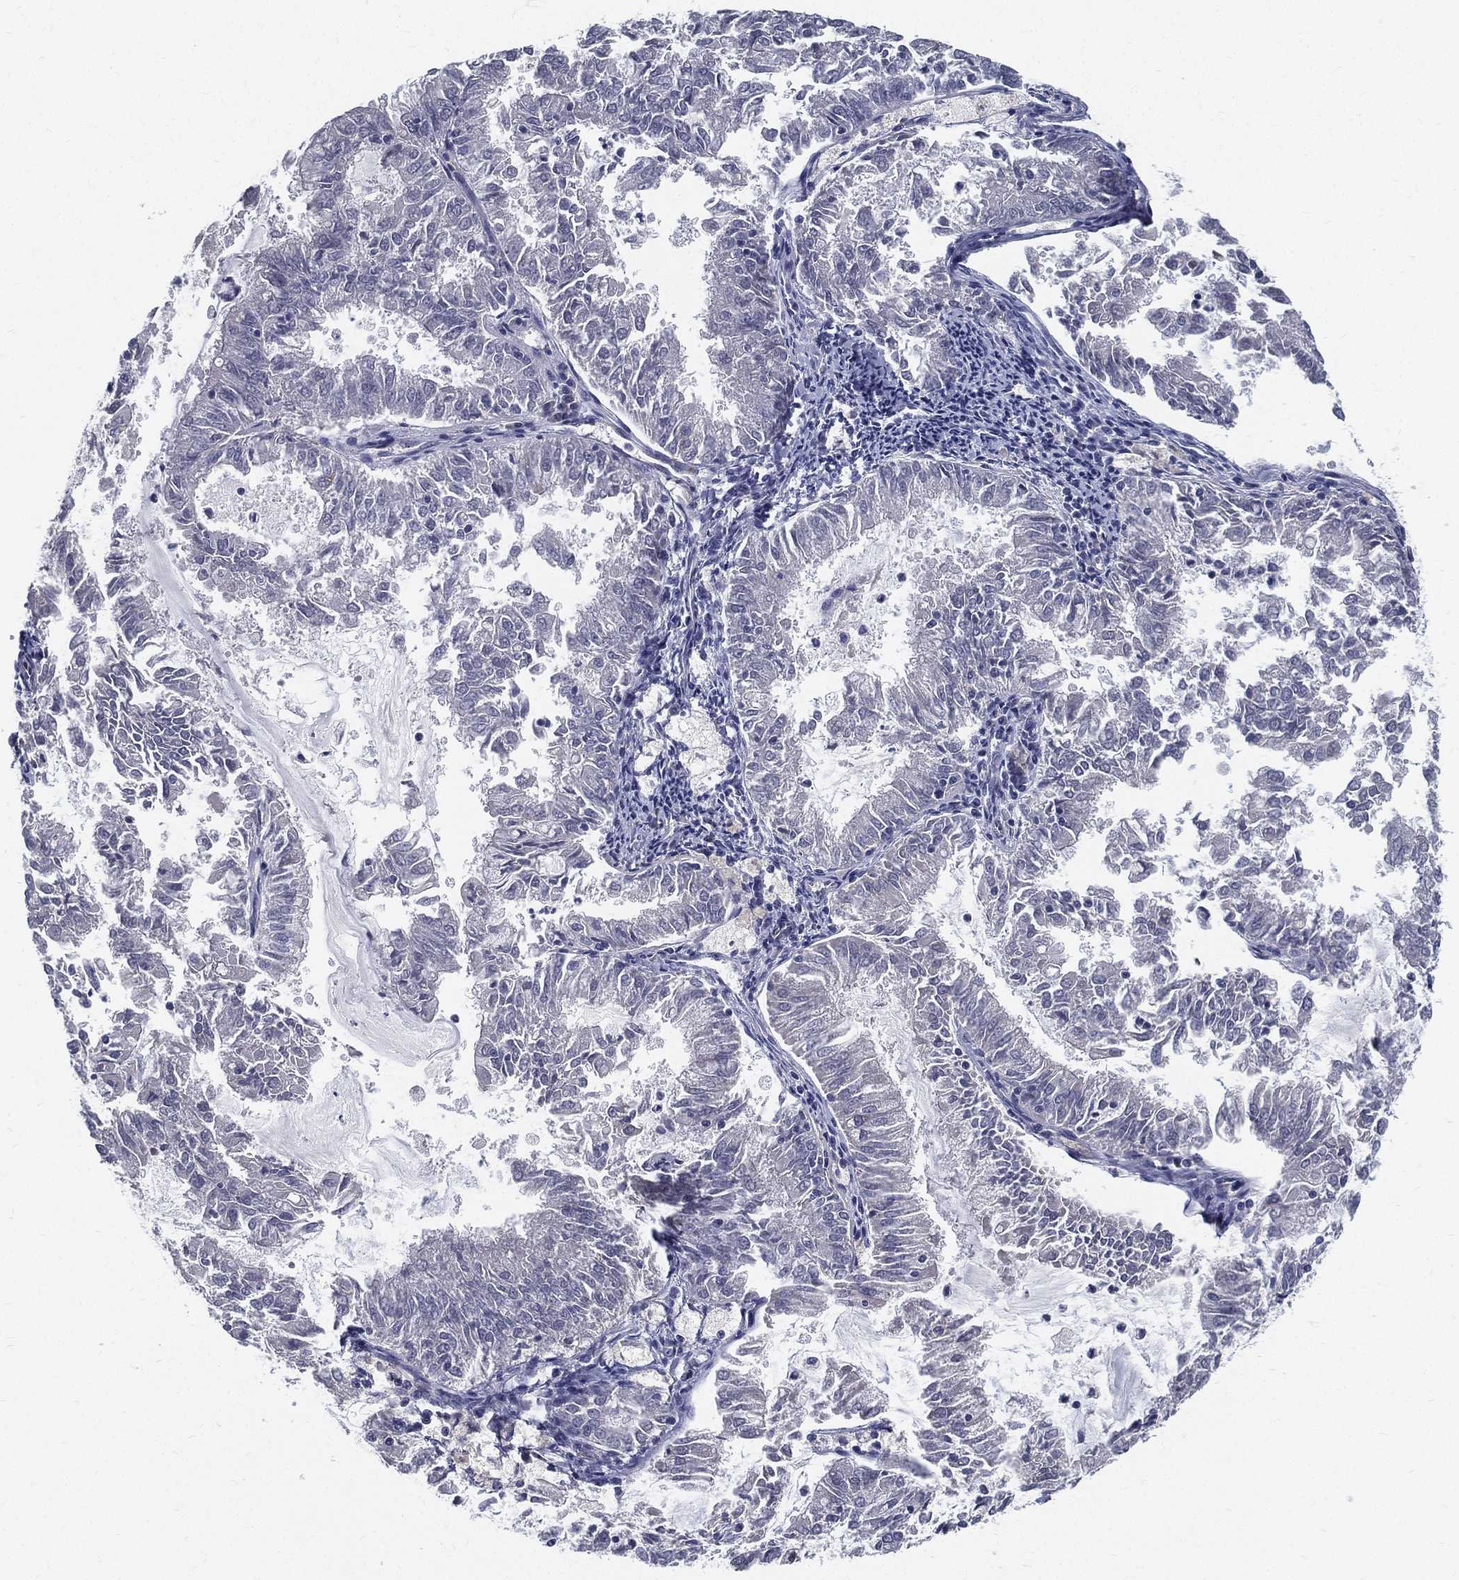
{"staining": {"intensity": "negative", "quantity": "none", "location": "none"}, "tissue": "endometrial cancer", "cell_type": "Tumor cells", "image_type": "cancer", "snomed": [{"axis": "morphology", "description": "Adenocarcinoma, NOS"}, {"axis": "topography", "description": "Endometrium"}], "caption": "Immunohistochemistry of human endometrial adenocarcinoma shows no staining in tumor cells. (DAB immunohistochemistry (IHC) visualized using brightfield microscopy, high magnification).", "gene": "LRRC56", "patient": {"sex": "female", "age": 57}}